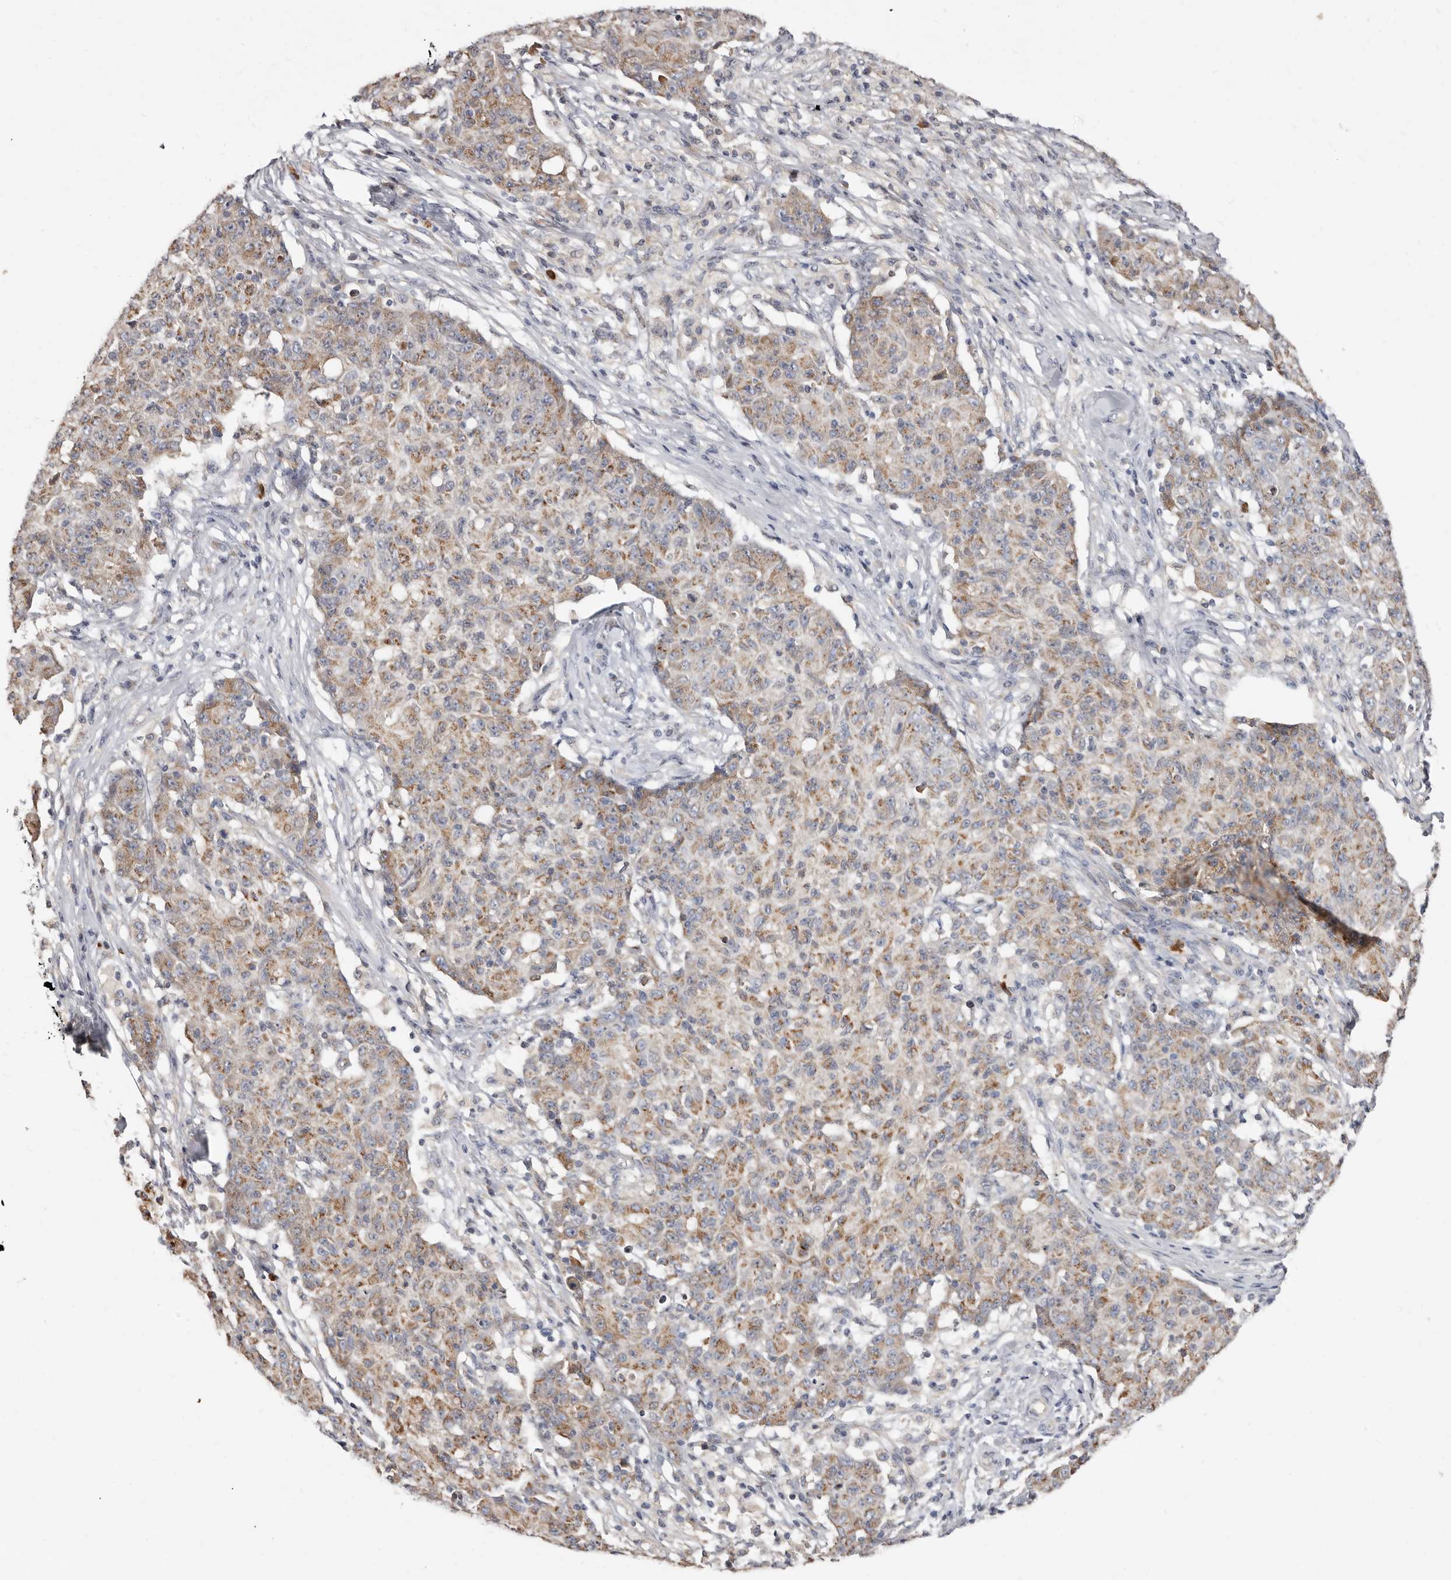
{"staining": {"intensity": "moderate", "quantity": "25%-75%", "location": "cytoplasmic/membranous"}, "tissue": "ovarian cancer", "cell_type": "Tumor cells", "image_type": "cancer", "snomed": [{"axis": "morphology", "description": "Carcinoma, endometroid"}, {"axis": "topography", "description": "Ovary"}], "caption": "Human ovarian endometroid carcinoma stained with a protein marker shows moderate staining in tumor cells.", "gene": "ASIC5", "patient": {"sex": "female", "age": 42}}